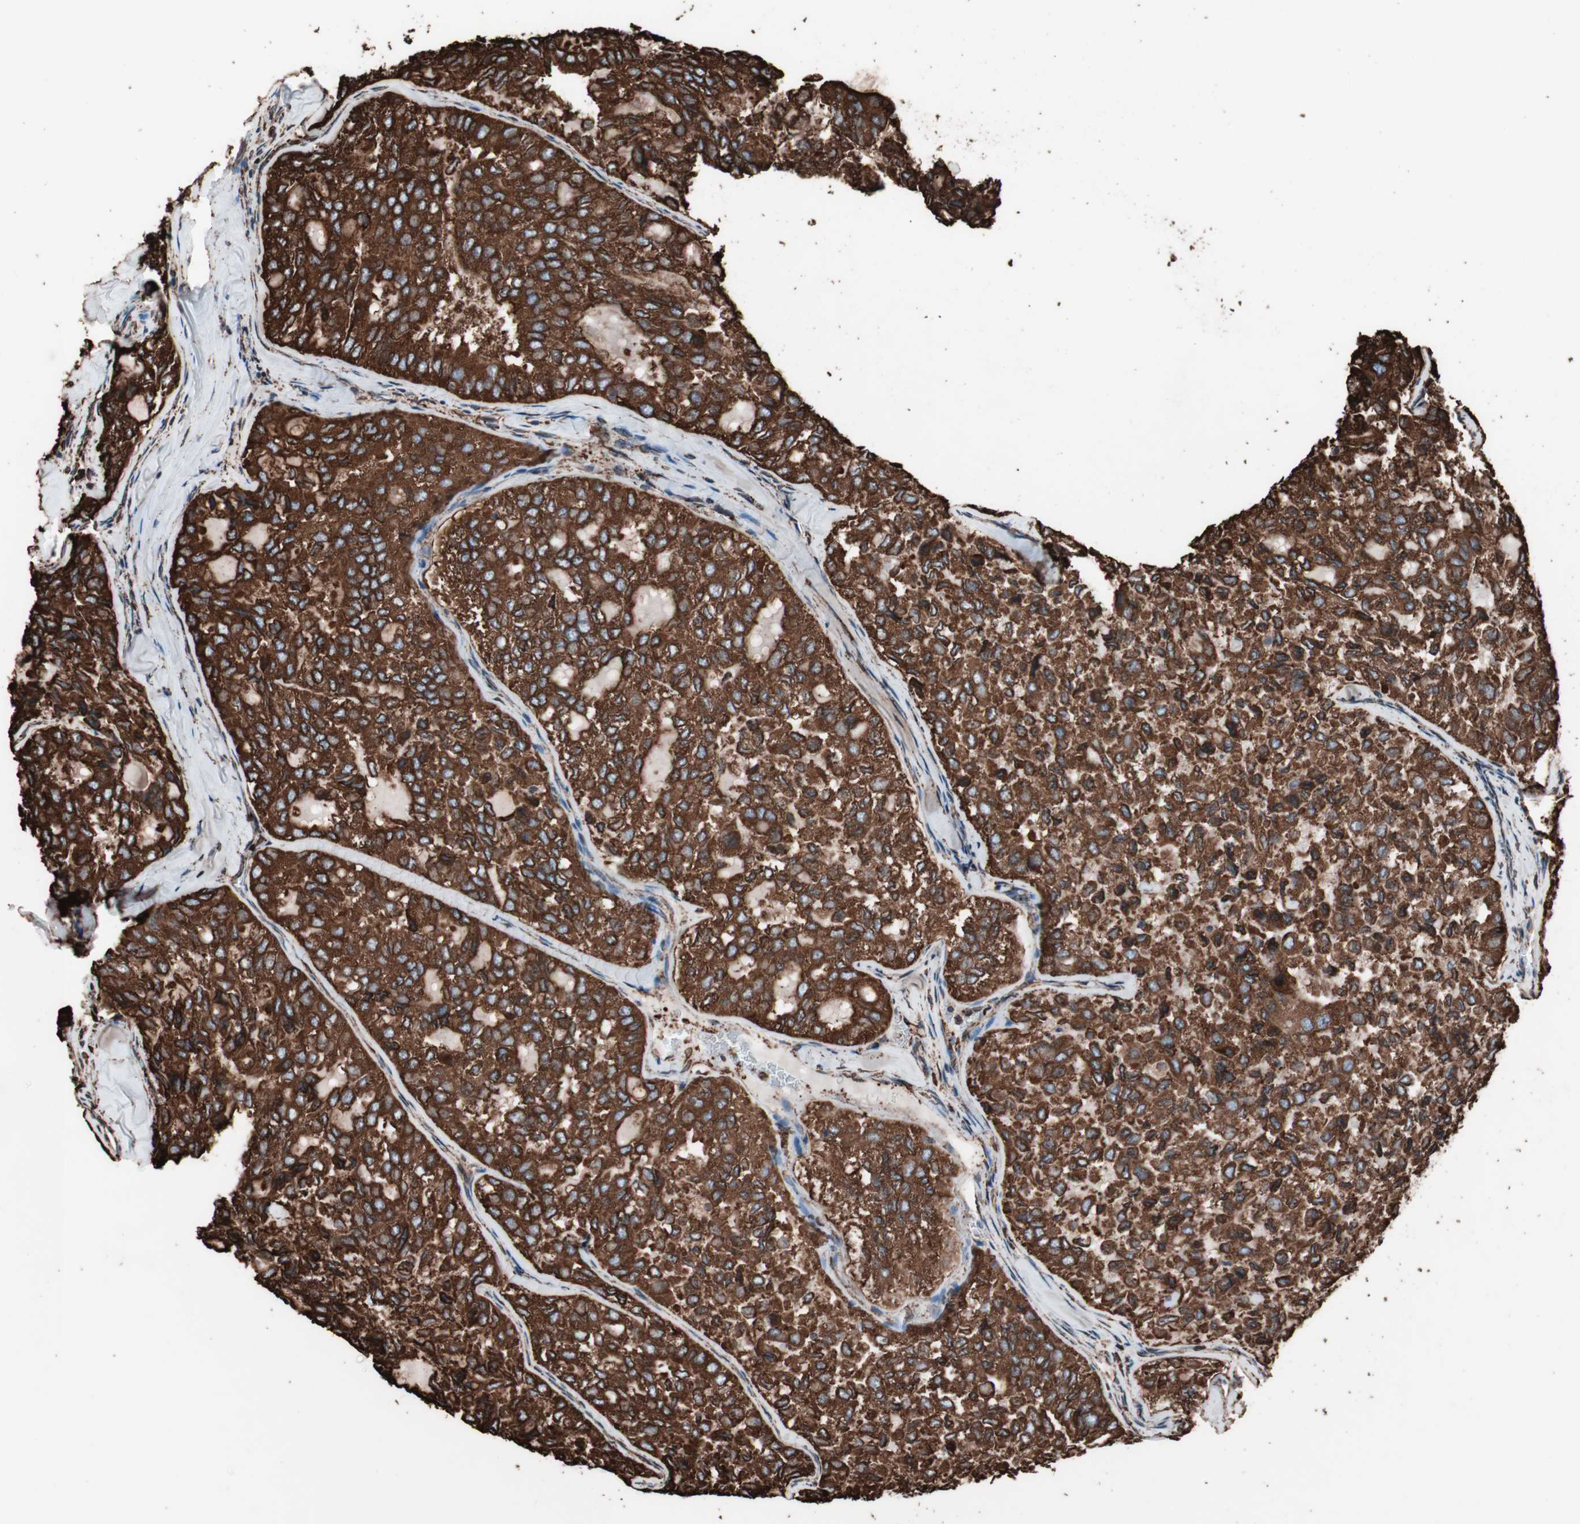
{"staining": {"intensity": "strong", "quantity": ">75%", "location": "cytoplasmic/membranous"}, "tissue": "thyroid cancer", "cell_type": "Tumor cells", "image_type": "cancer", "snomed": [{"axis": "morphology", "description": "Follicular adenoma carcinoma, NOS"}, {"axis": "topography", "description": "Thyroid gland"}], "caption": "Immunohistochemistry of human follicular adenoma carcinoma (thyroid) demonstrates high levels of strong cytoplasmic/membranous positivity in about >75% of tumor cells.", "gene": "HSP90B1", "patient": {"sex": "male", "age": 75}}